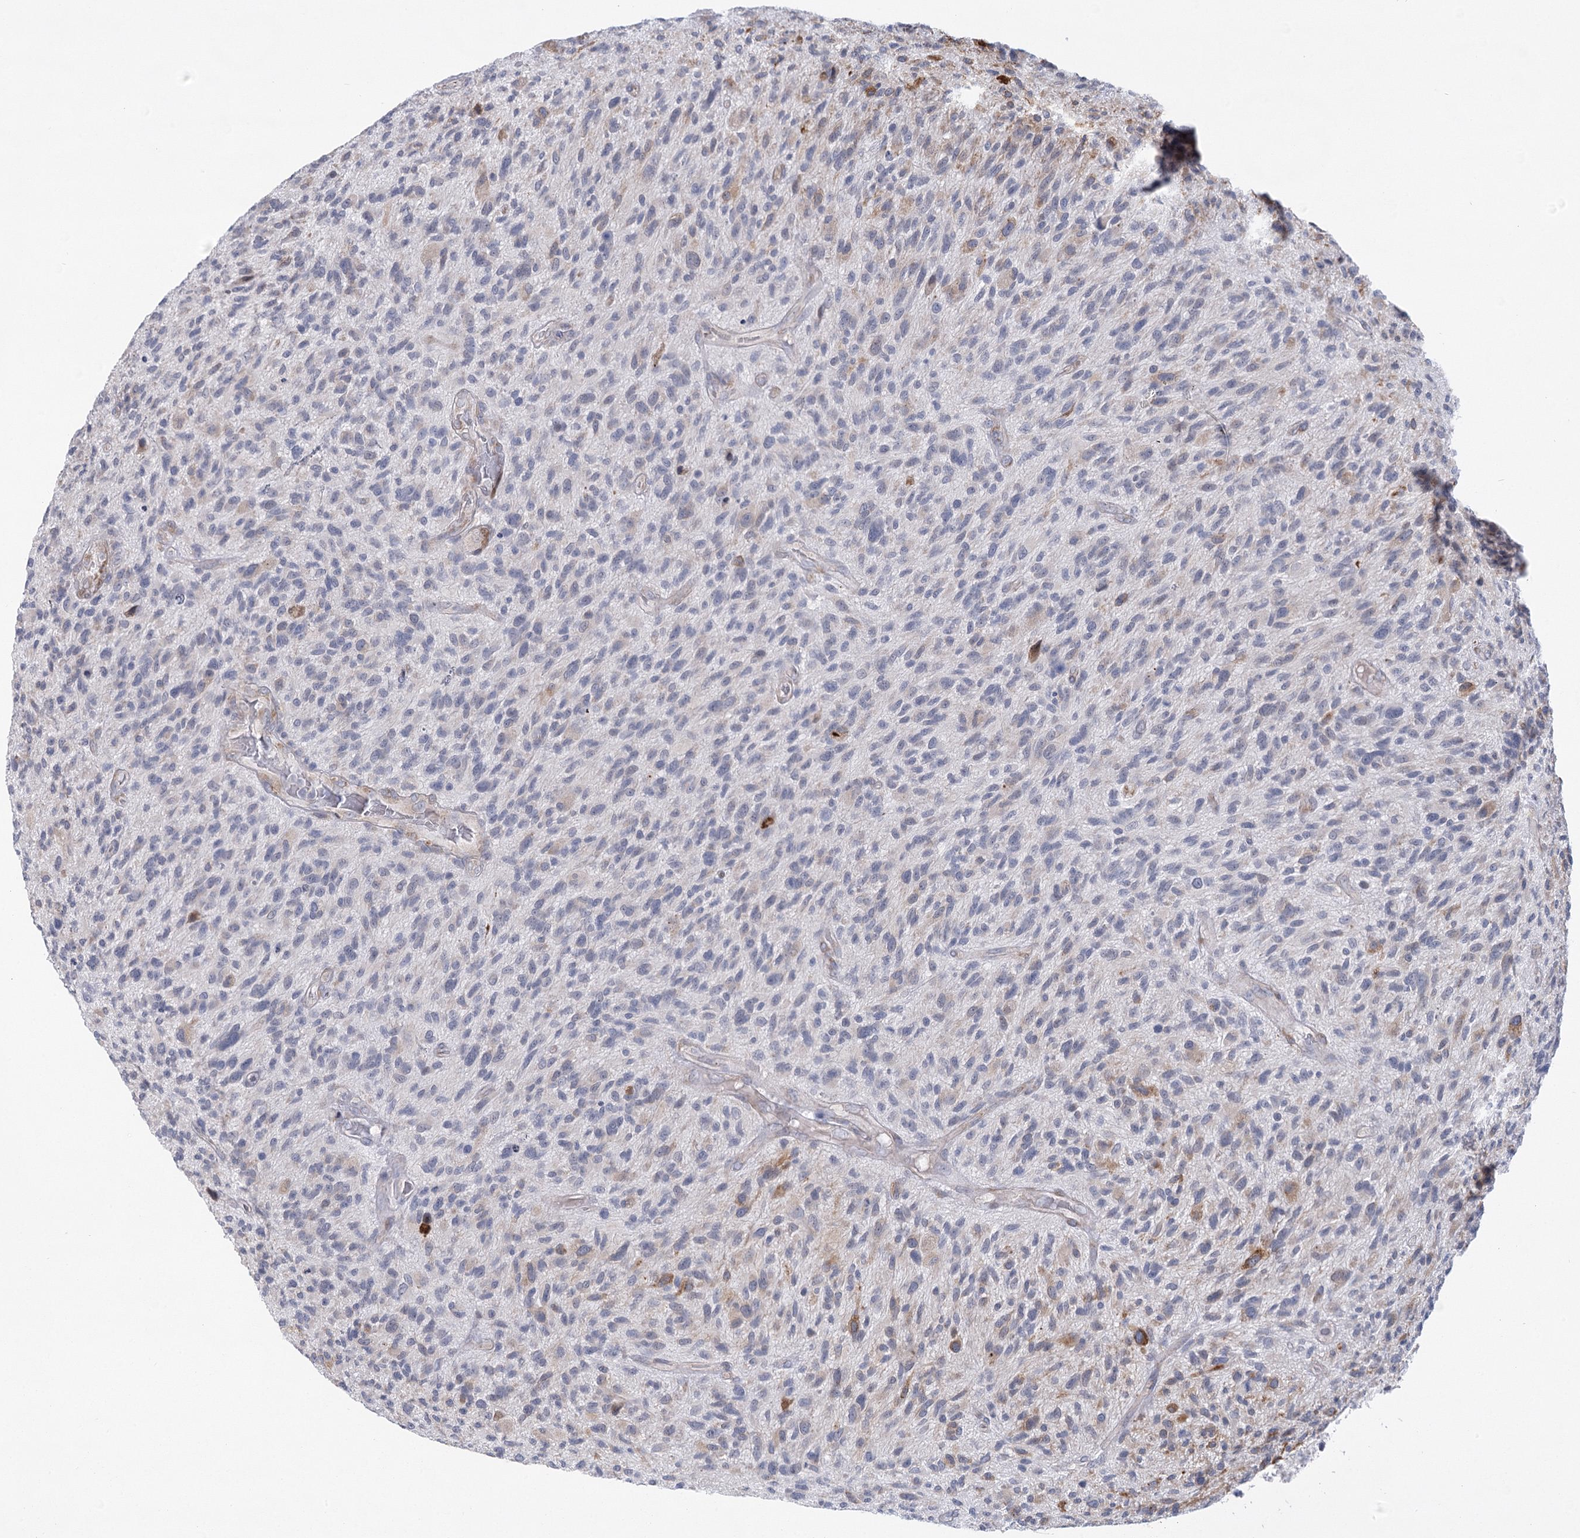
{"staining": {"intensity": "negative", "quantity": "none", "location": "none"}, "tissue": "glioma", "cell_type": "Tumor cells", "image_type": "cancer", "snomed": [{"axis": "morphology", "description": "Glioma, malignant, High grade"}, {"axis": "topography", "description": "Brain"}], "caption": "An image of human high-grade glioma (malignant) is negative for staining in tumor cells. Brightfield microscopy of immunohistochemistry stained with DAB (3,3'-diaminobenzidine) (brown) and hematoxylin (blue), captured at high magnification.", "gene": "NCKAP5", "patient": {"sex": "male", "age": 47}}